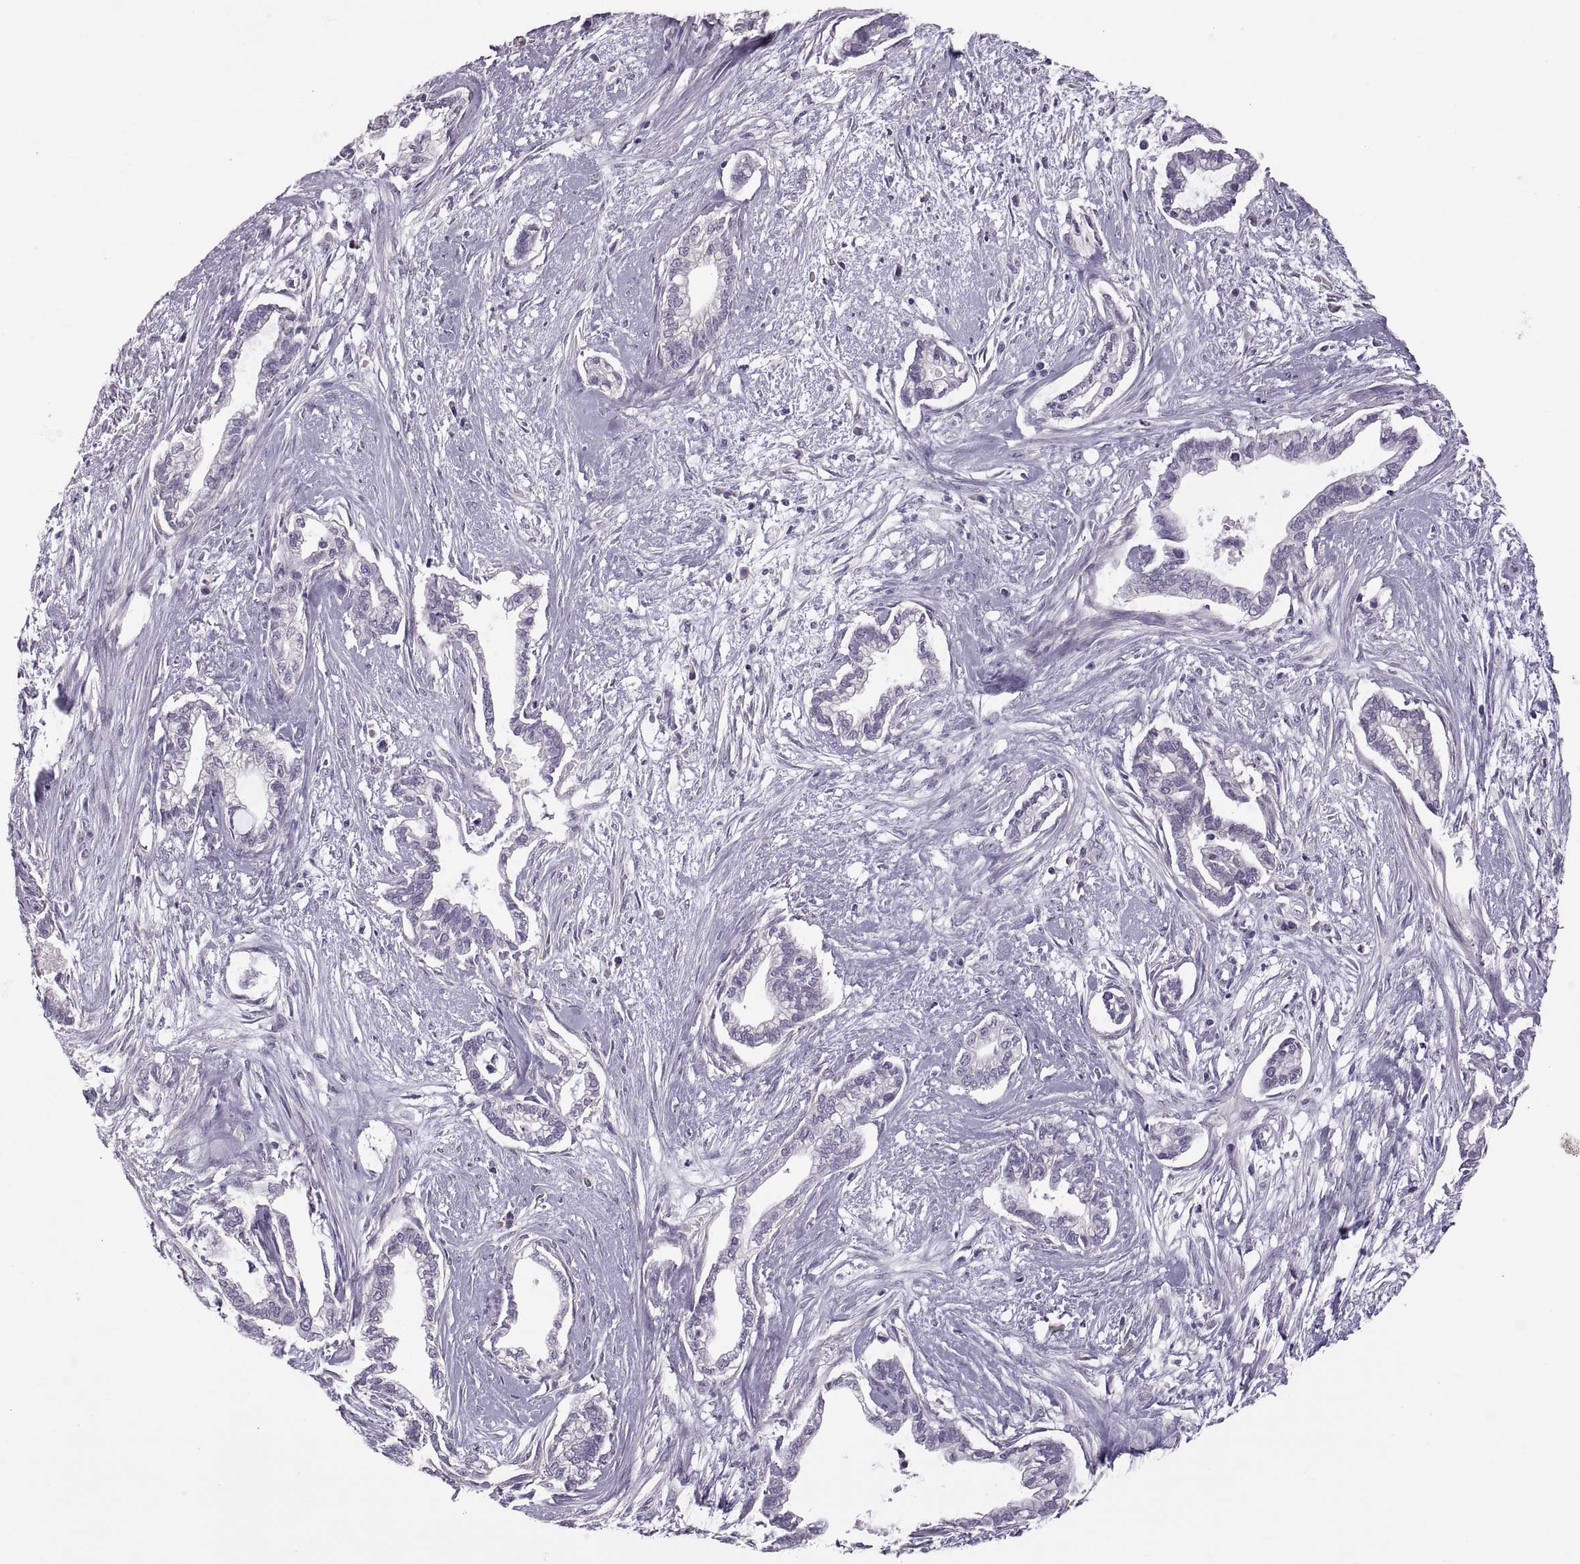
{"staining": {"intensity": "negative", "quantity": "none", "location": "none"}, "tissue": "cervical cancer", "cell_type": "Tumor cells", "image_type": "cancer", "snomed": [{"axis": "morphology", "description": "Adenocarcinoma, NOS"}, {"axis": "topography", "description": "Cervix"}], "caption": "A high-resolution micrograph shows IHC staining of adenocarcinoma (cervical), which displays no significant expression in tumor cells.", "gene": "WFDC8", "patient": {"sex": "female", "age": 62}}